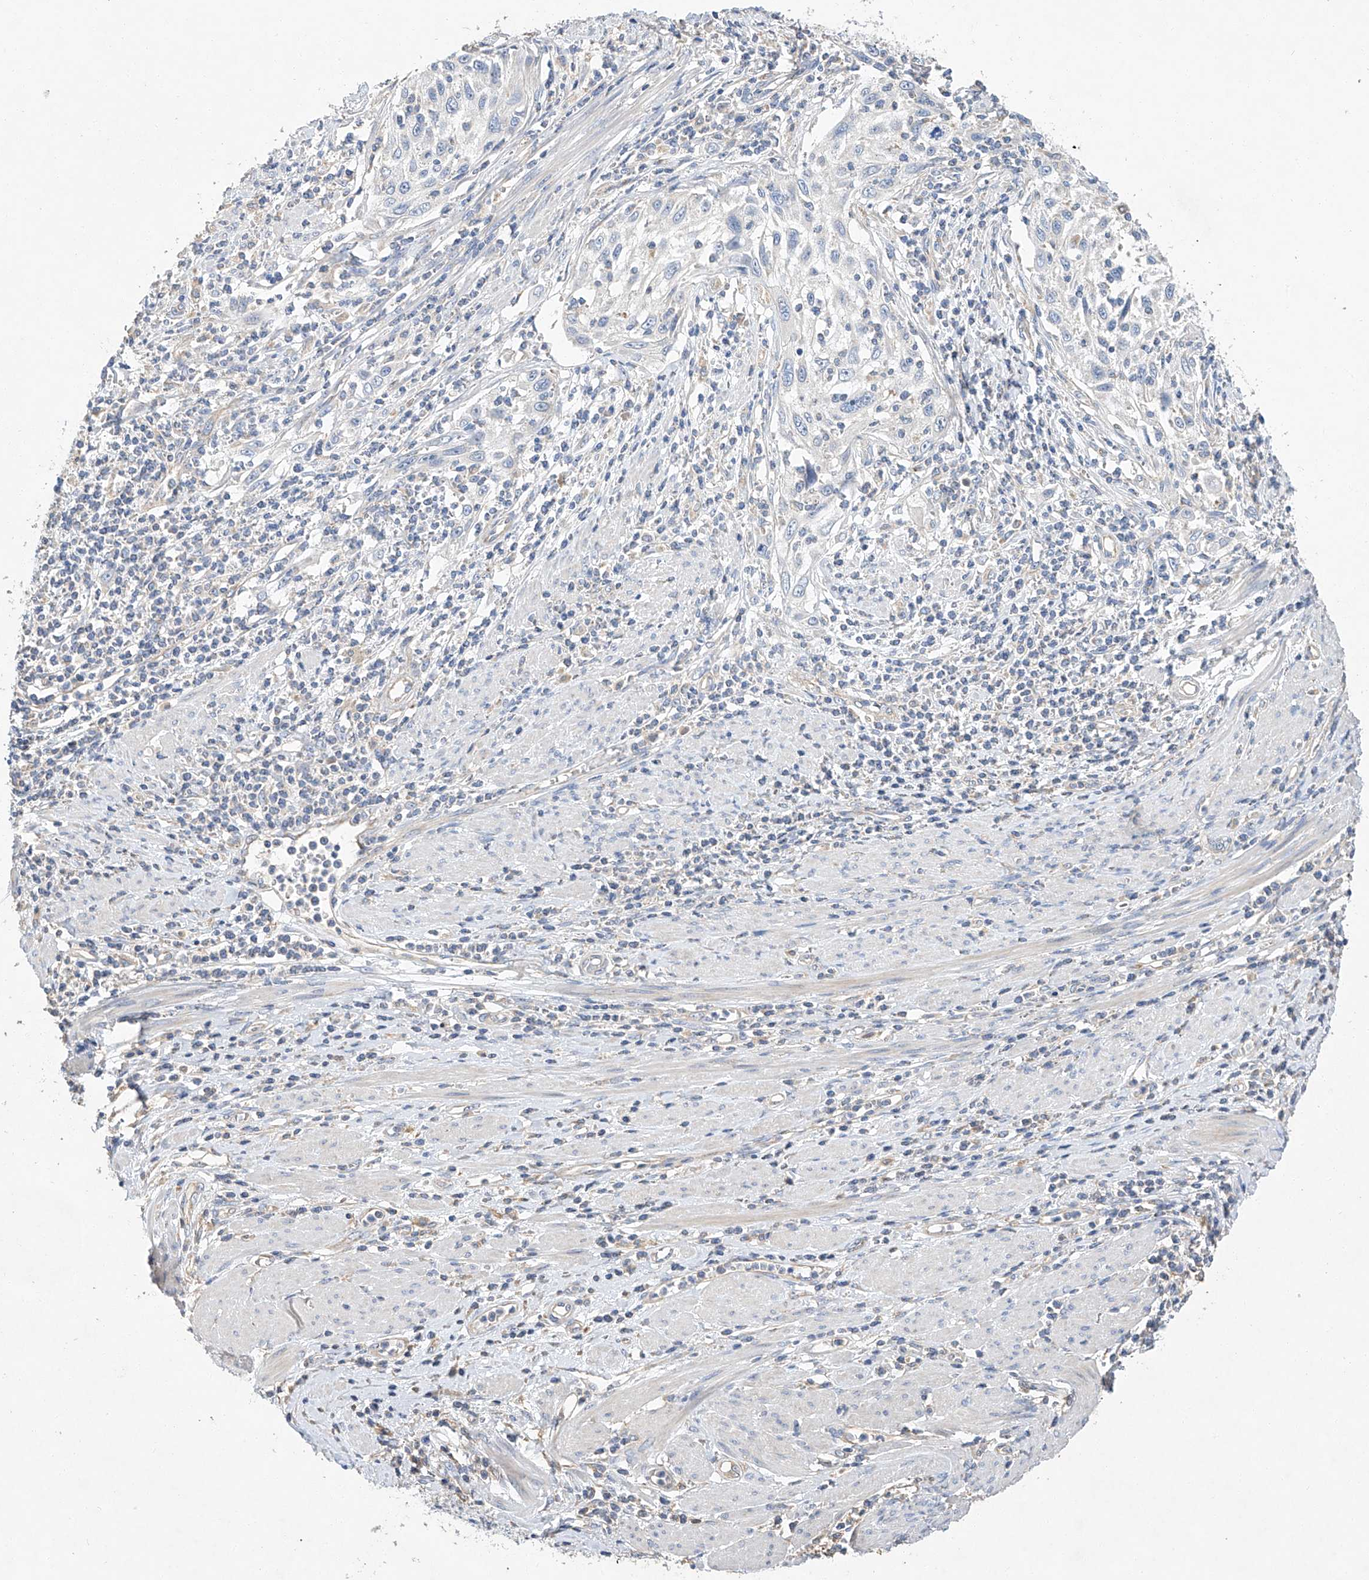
{"staining": {"intensity": "negative", "quantity": "none", "location": "none"}, "tissue": "cervical cancer", "cell_type": "Tumor cells", "image_type": "cancer", "snomed": [{"axis": "morphology", "description": "Squamous cell carcinoma, NOS"}, {"axis": "topography", "description": "Cervix"}], "caption": "Immunohistochemistry histopathology image of neoplastic tissue: cervical cancer stained with DAB (3,3'-diaminobenzidine) exhibits no significant protein positivity in tumor cells. The staining is performed using DAB (3,3'-diaminobenzidine) brown chromogen with nuclei counter-stained in using hematoxylin.", "gene": "AMD1", "patient": {"sex": "female", "age": 70}}